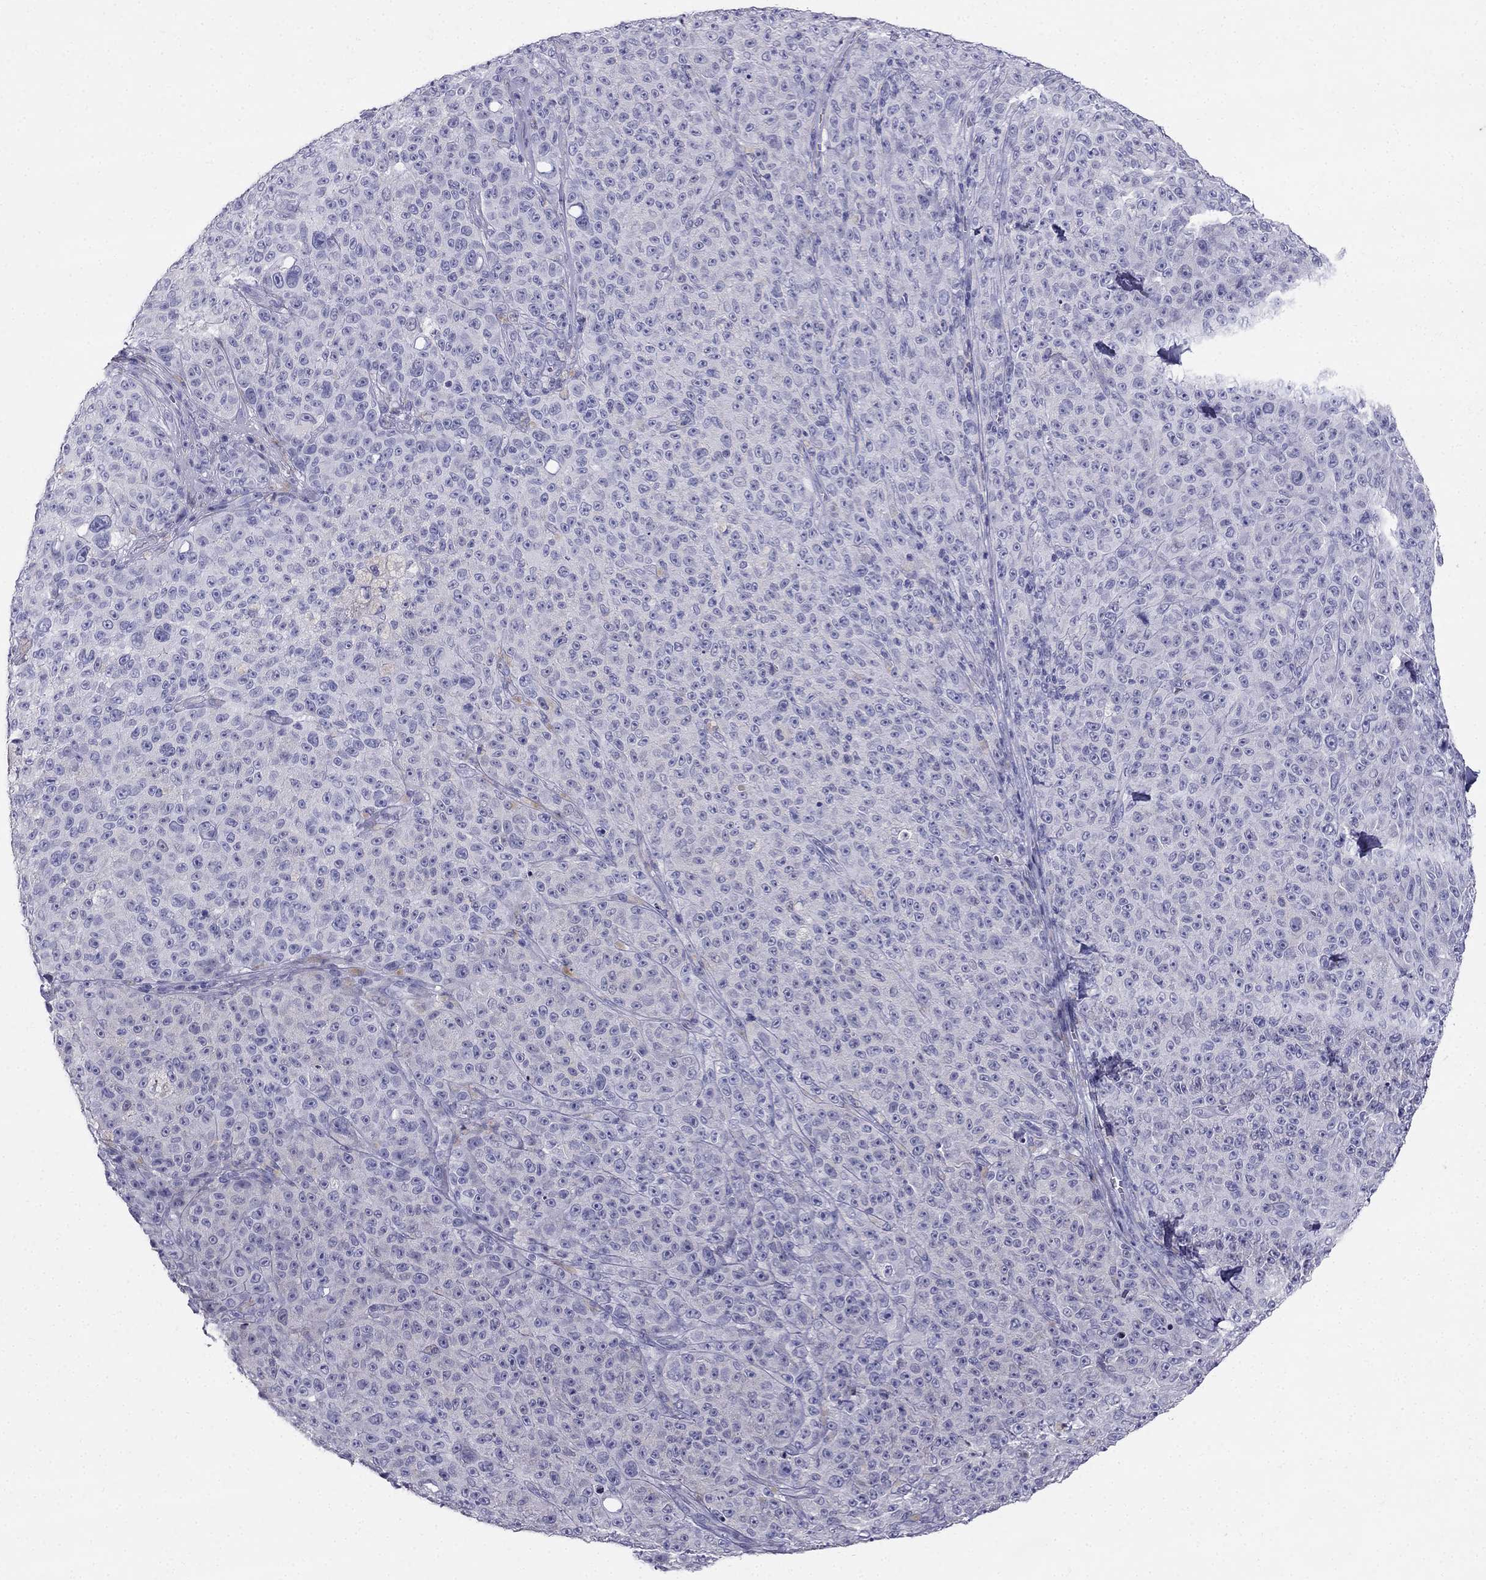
{"staining": {"intensity": "negative", "quantity": "none", "location": "none"}, "tissue": "melanoma", "cell_type": "Tumor cells", "image_type": "cancer", "snomed": [{"axis": "morphology", "description": "Malignant melanoma, NOS"}, {"axis": "topography", "description": "Skin"}], "caption": "Immunohistochemistry (IHC) image of human malignant melanoma stained for a protein (brown), which shows no positivity in tumor cells.", "gene": "RFLNA", "patient": {"sex": "female", "age": 82}}